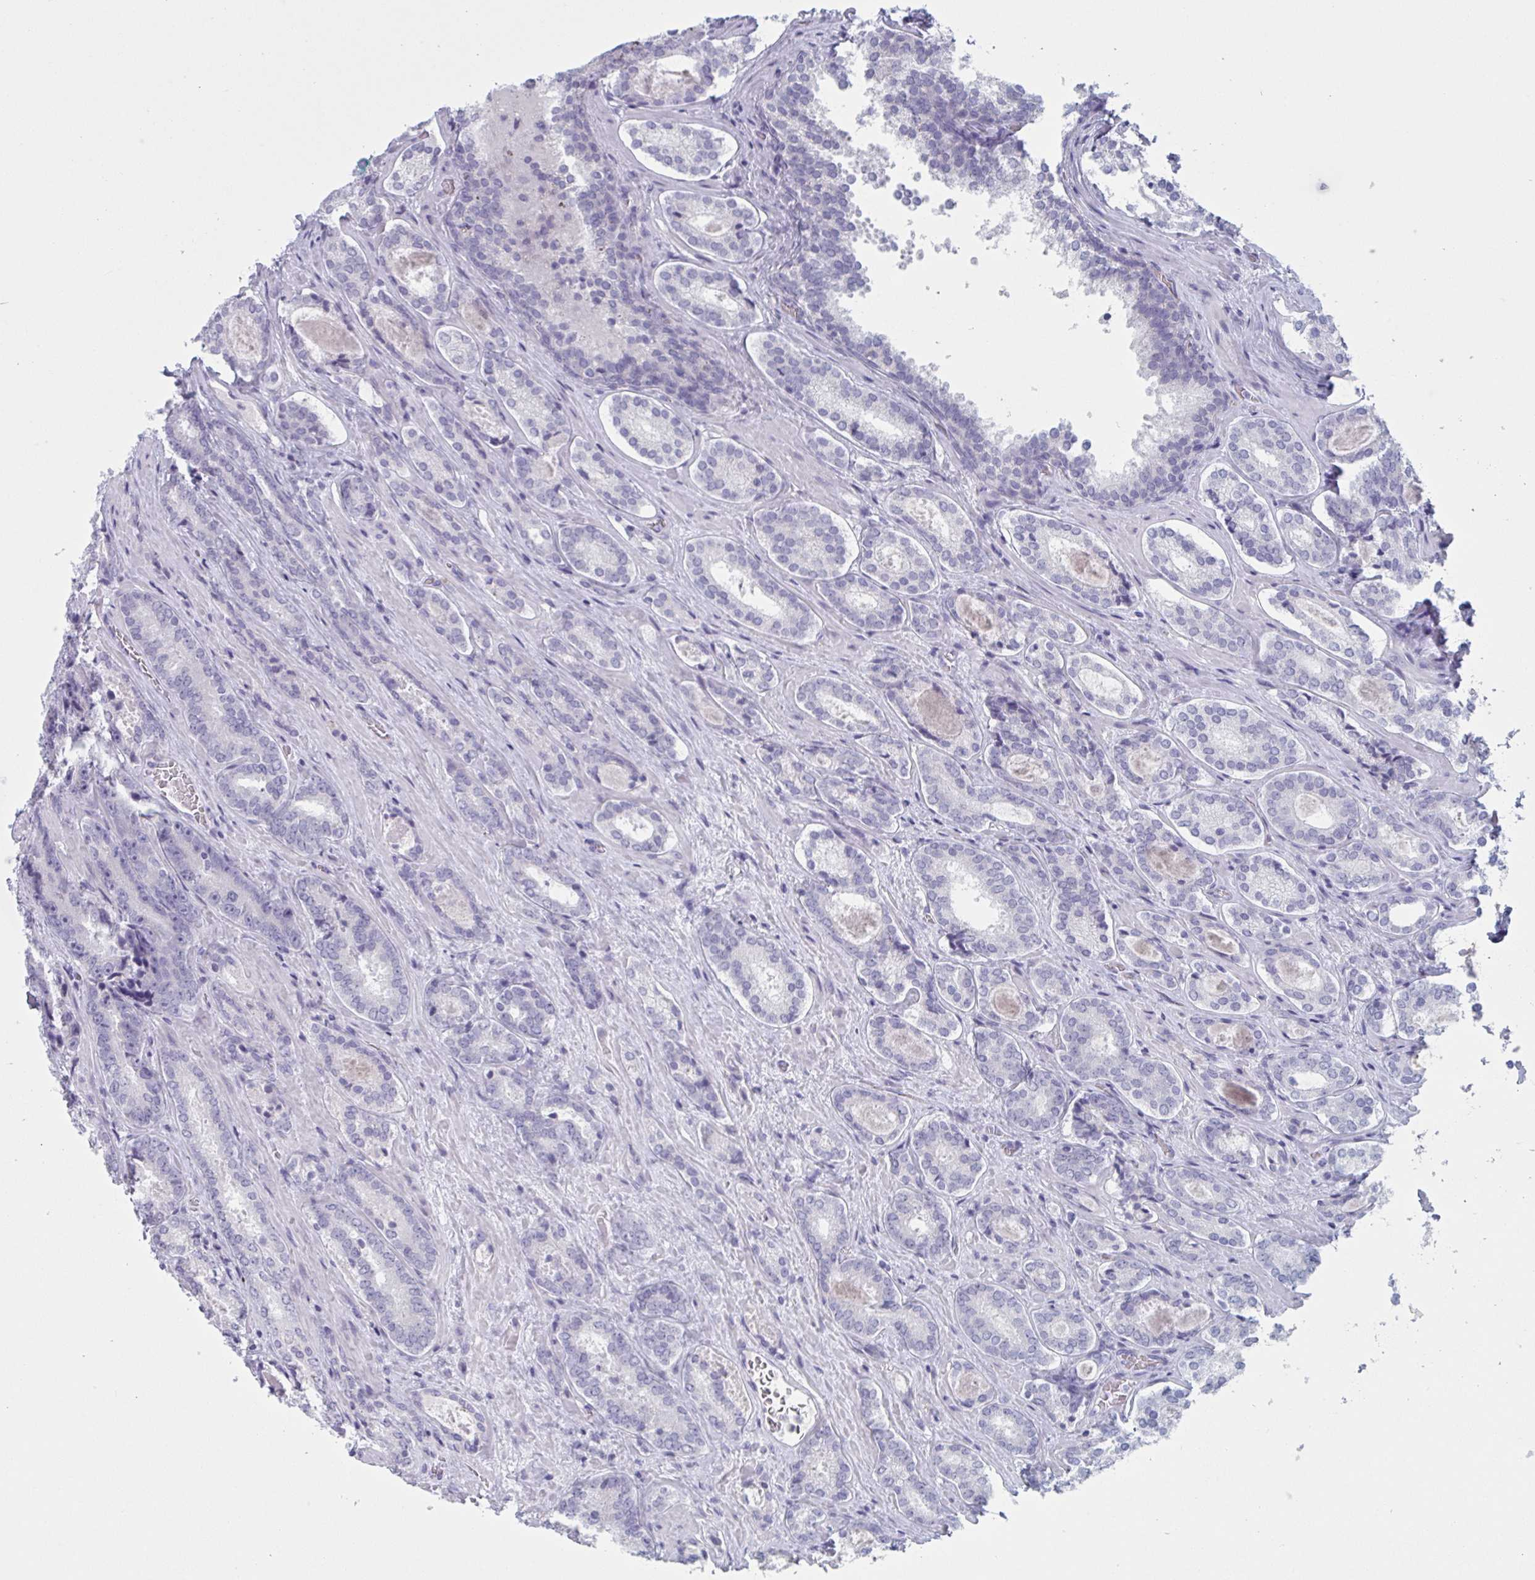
{"staining": {"intensity": "negative", "quantity": "none", "location": "none"}, "tissue": "prostate cancer", "cell_type": "Tumor cells", "image_type": "cancer", "snomed": [{"axis": "morphology", "description": "Adenocarcinoma, Low grade"}, {"axis": "topography", "description": "Prostate"}], "caption": "High power microscopy histopathology image of an immunohistochemistry photomicrograph of low-grade adenocarcinoma (prostate), revealing no significant staining in tumor cells.", "gene": "HSD11B2", "patient": {"sex": "male", "age": 62}}